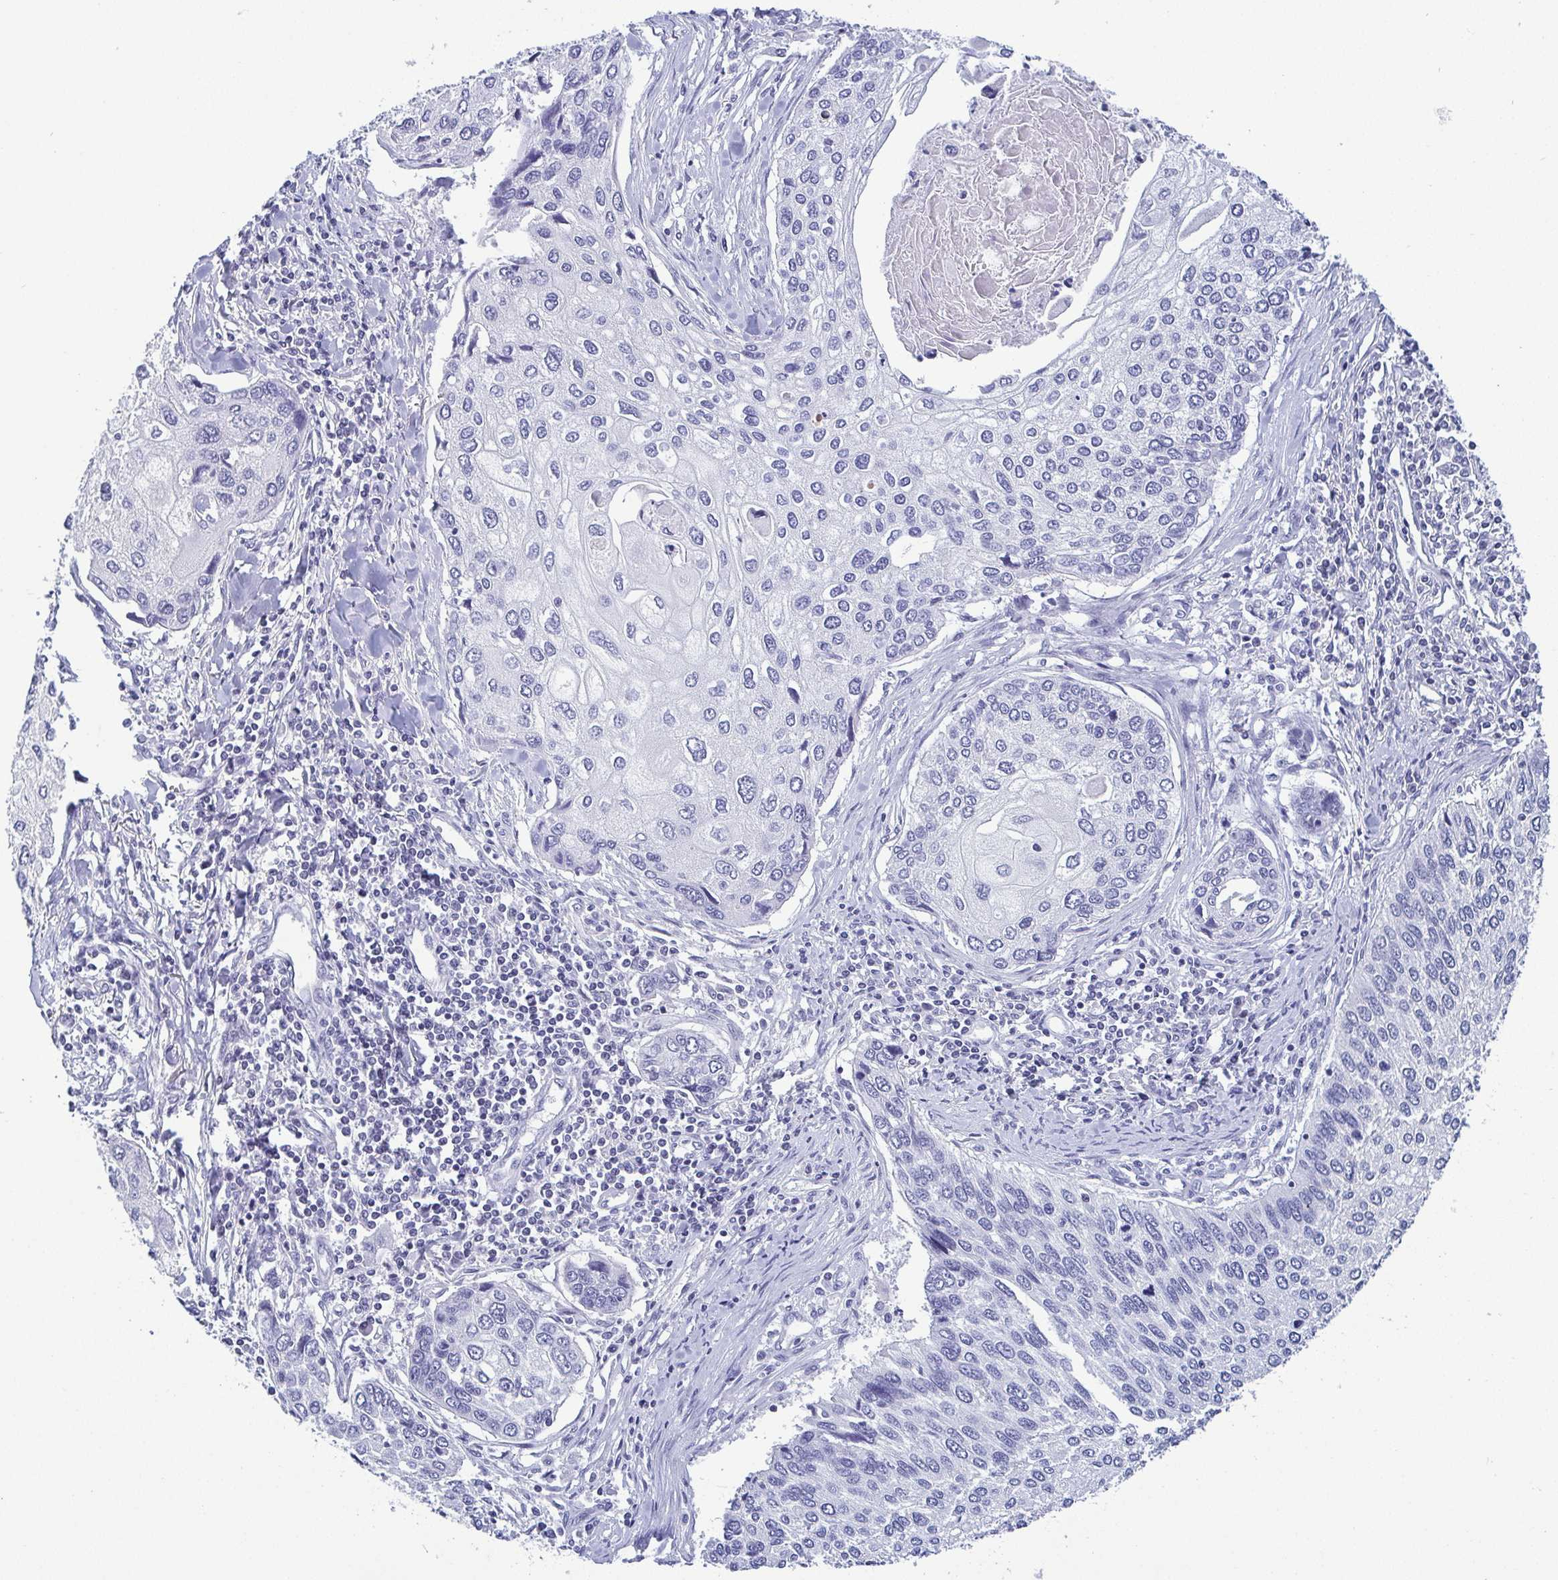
{"staining": {"intensity": "negative", "quantity": "none", "location": "none"}, "tissue": "lung cancer", "cell_type": "Tumor cells", "image_type": "cancer", "snomed": [{"axis": "morphology", "description": "Squamous cell carcinoma, NOS"}, {"axis": "morphology", "description": "Squamous cell carcinoma, metastatic, NOS"}, {"axis": "topography", "description": "Lung"}], "caption": "Immunohistochemical staining of human squamous cell carcinoma (lung) reveals no significant expression in tumor cells.", "gene": "BZW1", "patient": {"sex": "male", "age": 63}}